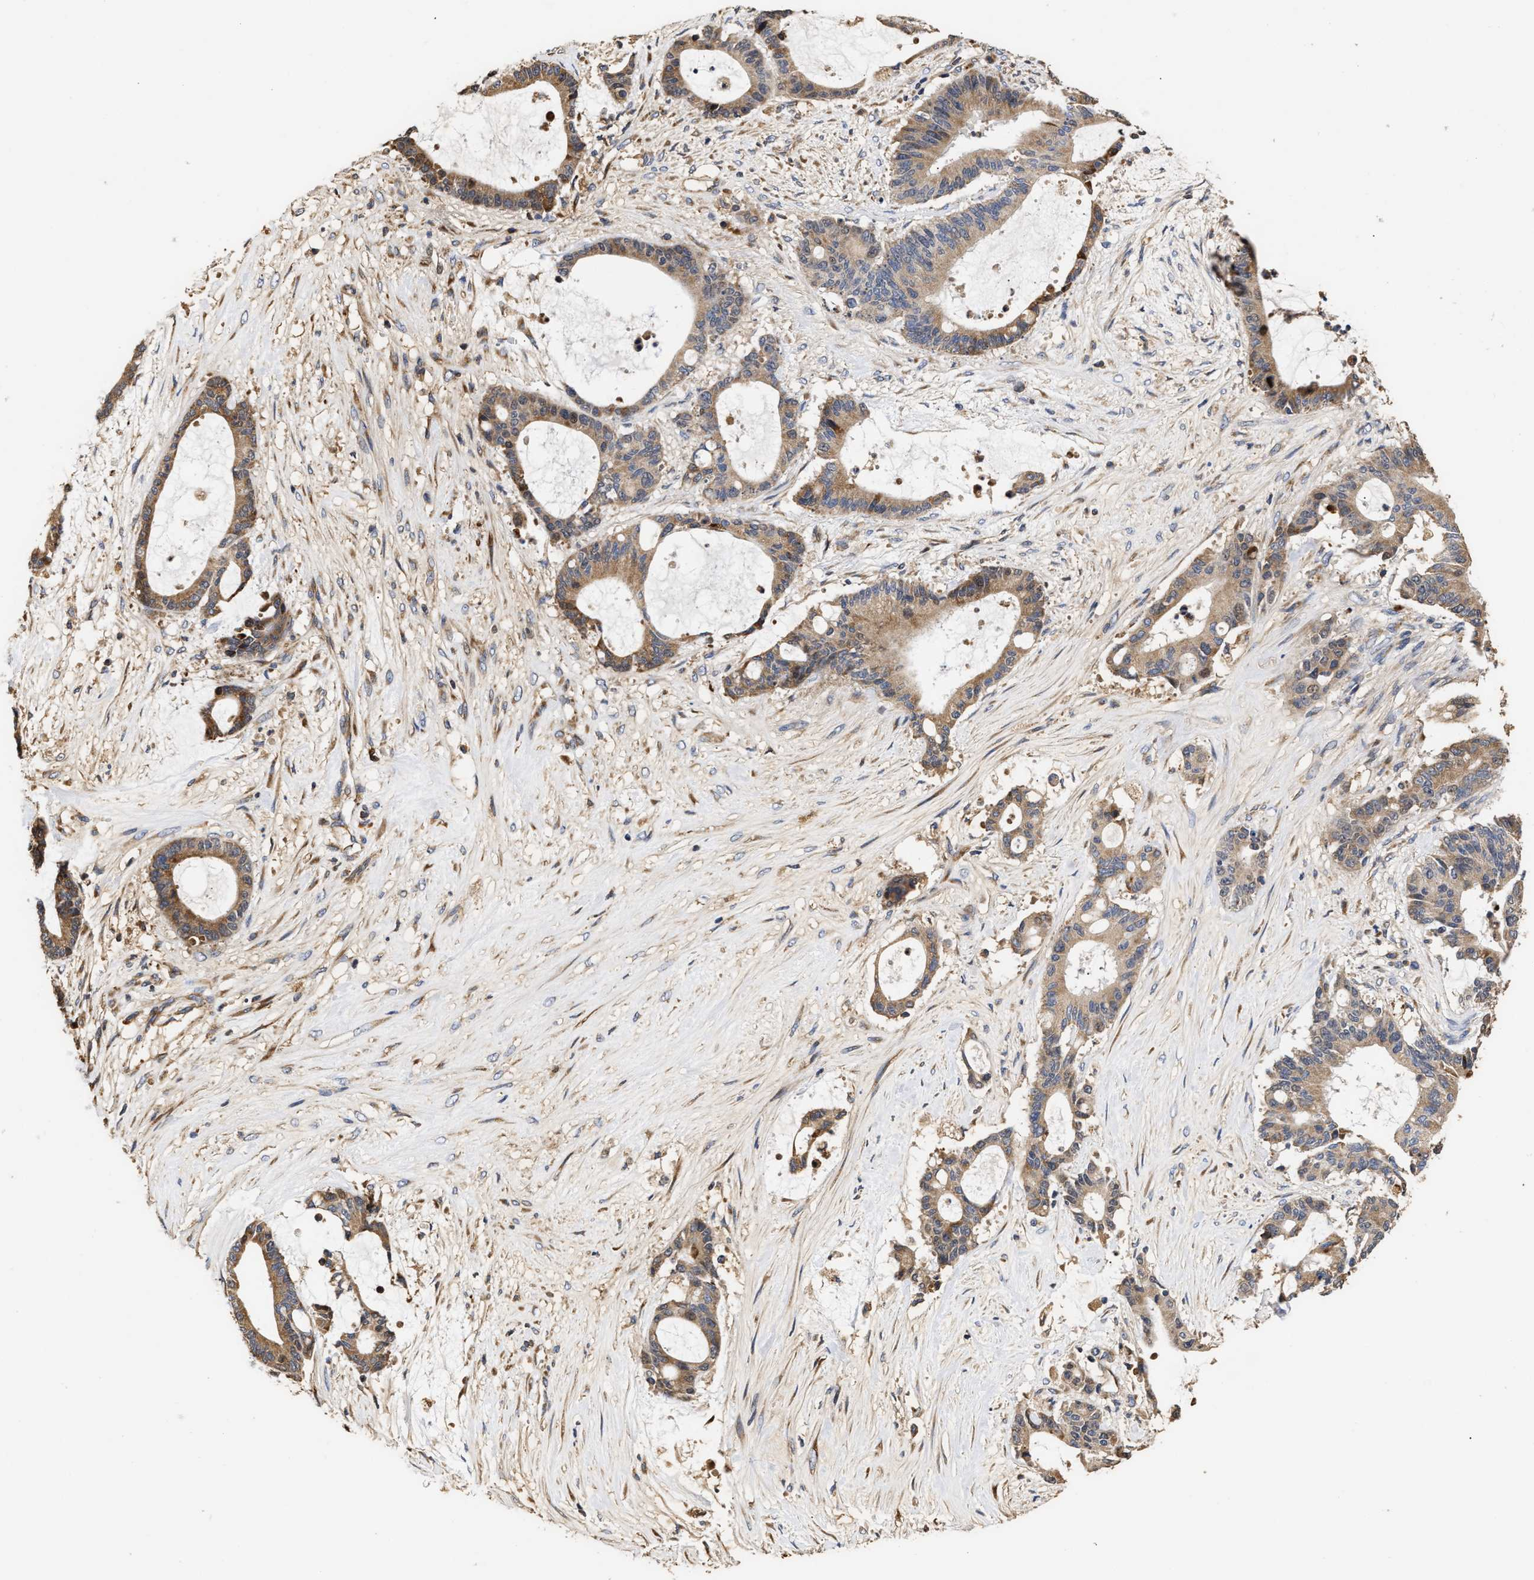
{"staining": {"intensity": "moderate", "quantity": "25%-75%", "location": "cytoplasmic/membranous"}, "tissue": "liver cancer", "cell_type": "Tumor cells", "image_type": "cancer", "snomed": [{"axis": "morphology", "description": "Cholangiocarcinoma"}, {"axis": "topography", "description": "Liver"}], "caption": "Protein analysis of liver cancer (cholangiocarcinoma) tissue demonstrates moderate cytoplasmic/membranous positivity in about 25%-75% of tumor cells. The protein is shown in brown color, while the nuclei are stained blue.", "gene": "GOSR1", "patient": {"sex": "female", "age": 73}}